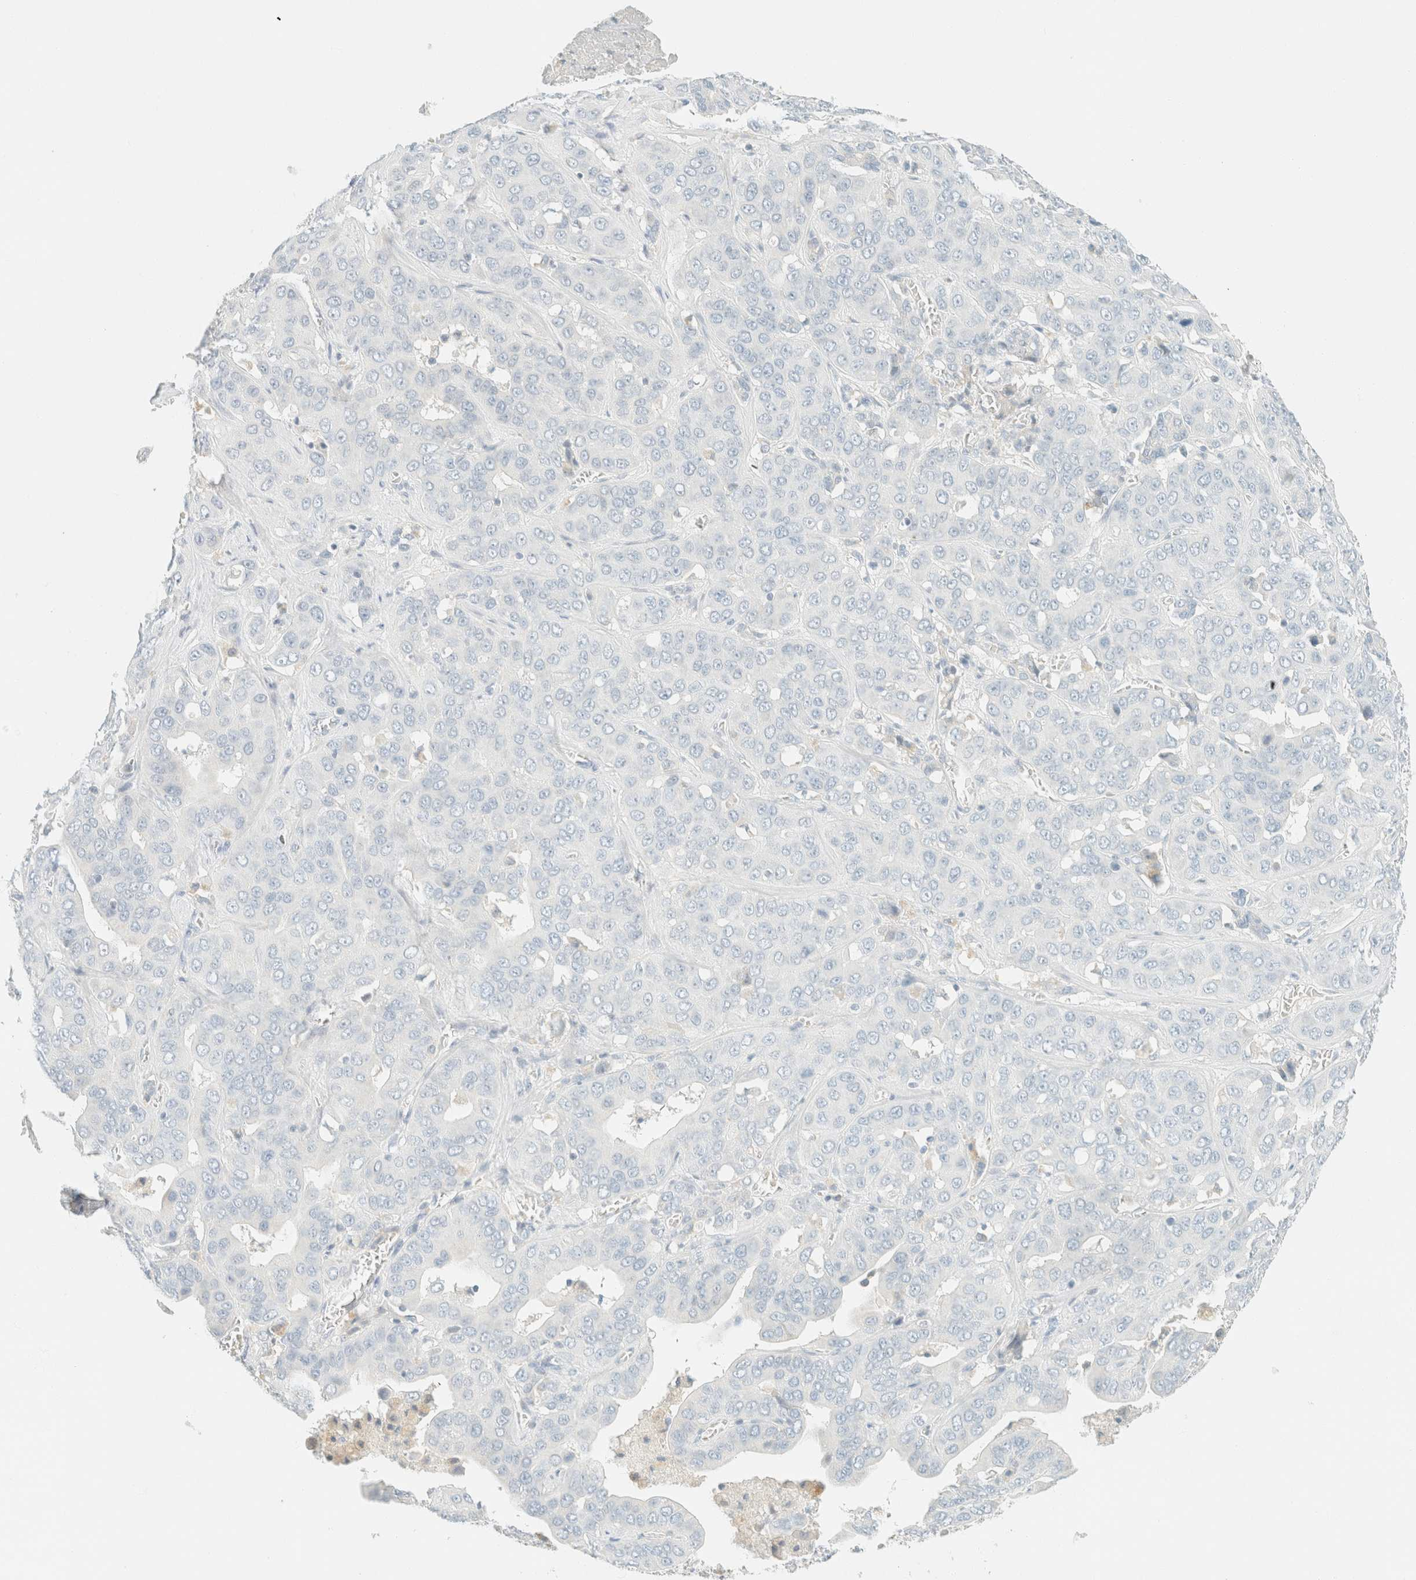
{"staining": {"intensity": "negative", "quantity": "none", "location": "none"}, "tissue": "liver cancer", "cell_type": "Tumor cells", "image_type": "cancer", "snomed": [{"axis": "morphology", "description": "Cholangiocarcinoma"}, {"axis": "topography", "description": "Liver"}], "caption": "Cholangiocarcinoma (liver) was stained to show a protein in brown. There is no significant positivity in tumor cells. (Stains: DAB (3,3'-diaminobenzidine) immunohistochemistry (IHC) with hematoxylin counter stain, Microscopy: brightfield microscopy at high magnification).", "gene": "GPA33", "patient": {"sex": "female", "age": 52}}